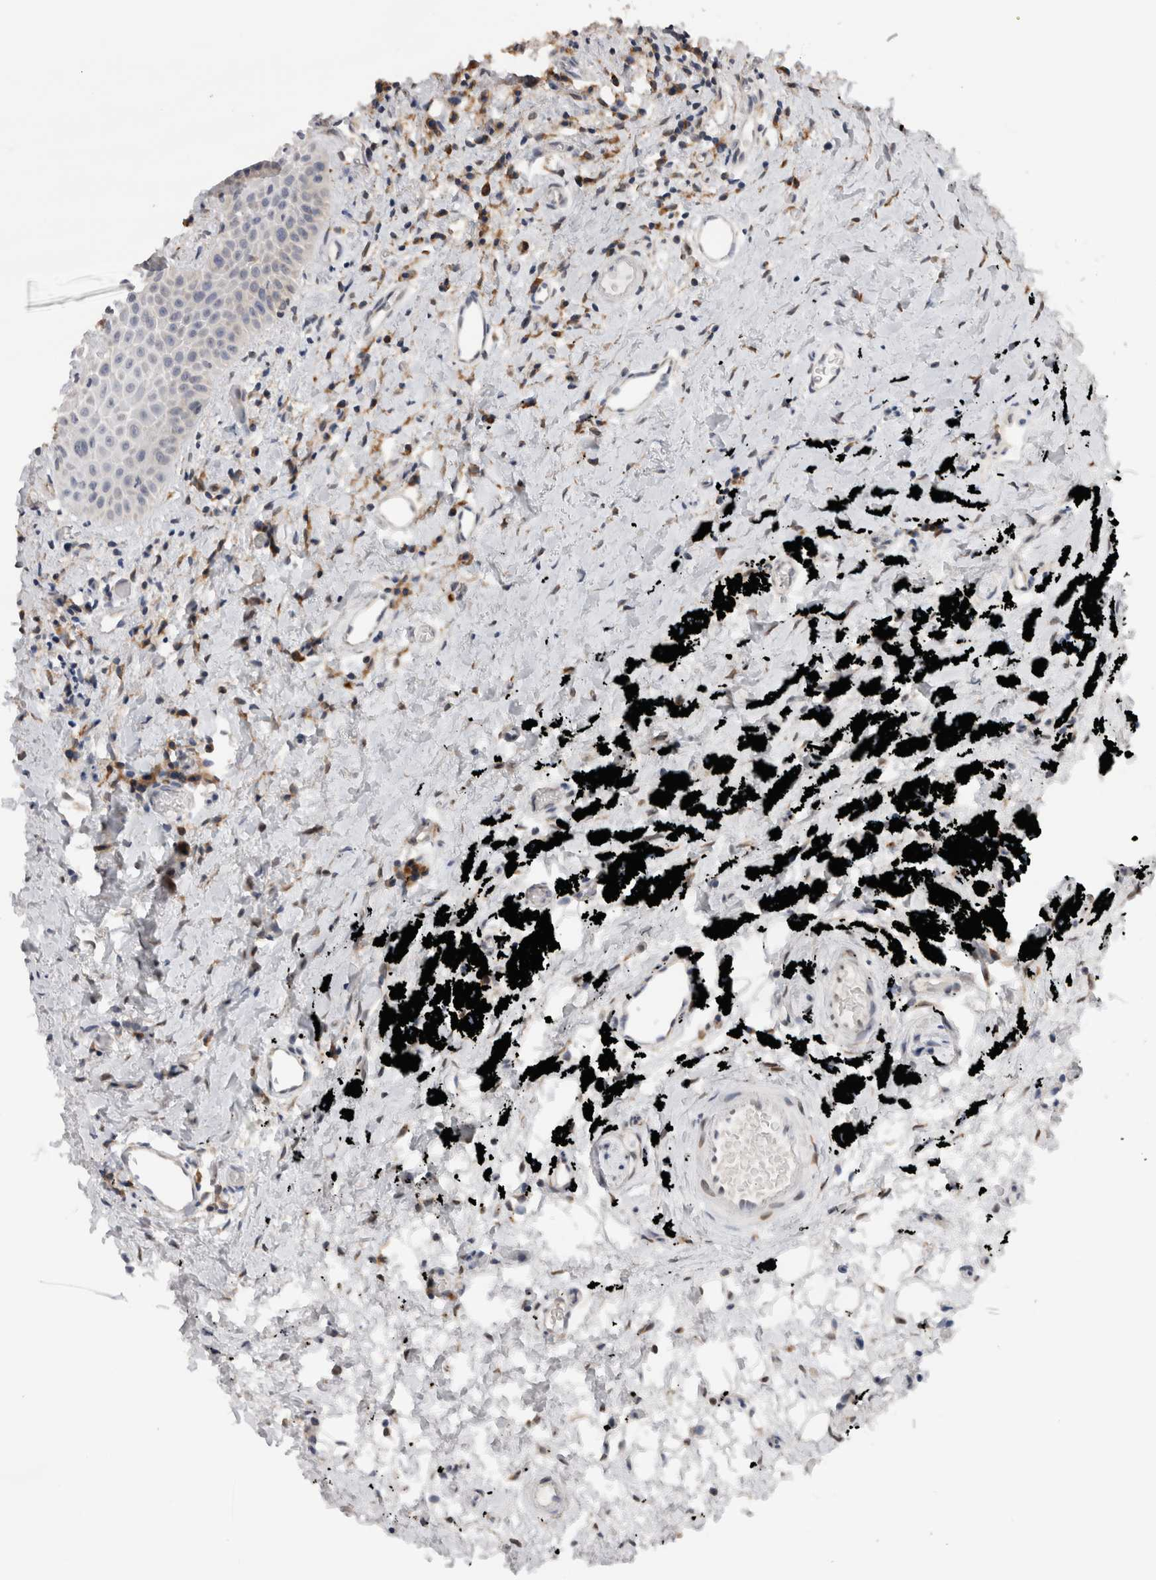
{"staining": {"intensity": "negative", "quantity": "none", "location": "none"}, "tissue": "oral mucosa", "cell_type": "Squamous epithelial cells", "image_type": "normal", "snomed": [{"axis": "morphology", "description": "Normal tissue, NOS"}, {"axis": "topography", "description": "Oral tissue"}], "caption": "IHC histopathology image of normal human oral mucosa stained for a protein (brown), which exhibits no staining in squamous epithelial cells.", "gene": "VCPIP1", "patient": {"sex": "male", "age": 66}}